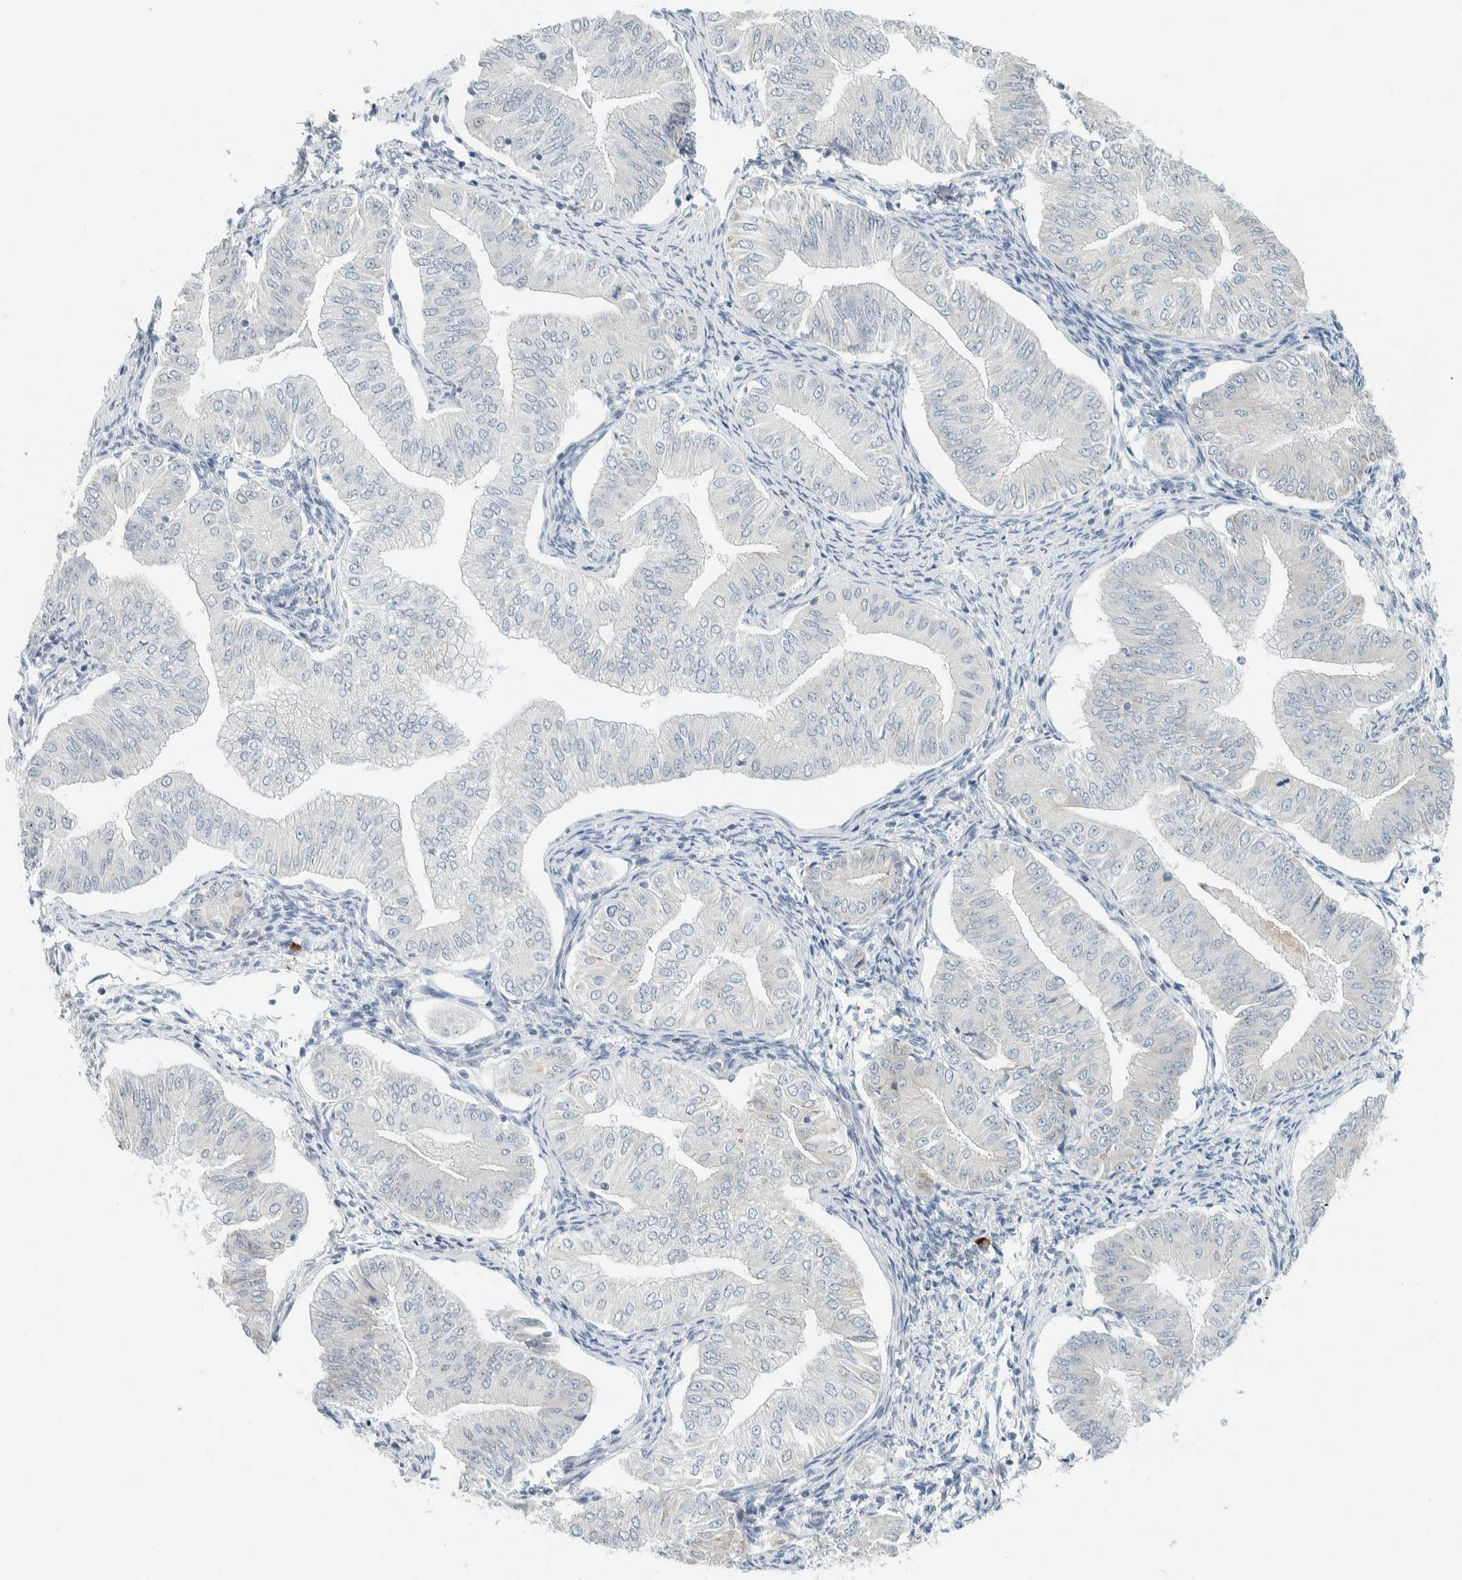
{"staining": {"intensity": "negative", "quantity": "none", "location": "none"}, "tissue": "endometrial cancer", "cell_type": "Tumor cells", "image_type": "cancer", "snomed": [{"axis": "morphology", "description": "Normal tissue, NOS"}, {"axis": "morphology", "description": "Adenocarcinoma, NOS"}, {"axis": "topography", "description": "Endometrium"}], "caption": "Immunohistochemistry of human adenocarcinoma (endometrial) demonstrates no positivity in tumor cells. (Stains: DAB (3,3'-diaminobenzidine) IHC with hematoxylin counter stain, Microscopy: brightfield microscopy at high magnification).", "gene": "ARHGAP27", "patient": {"sex": "female", "age": 53}}